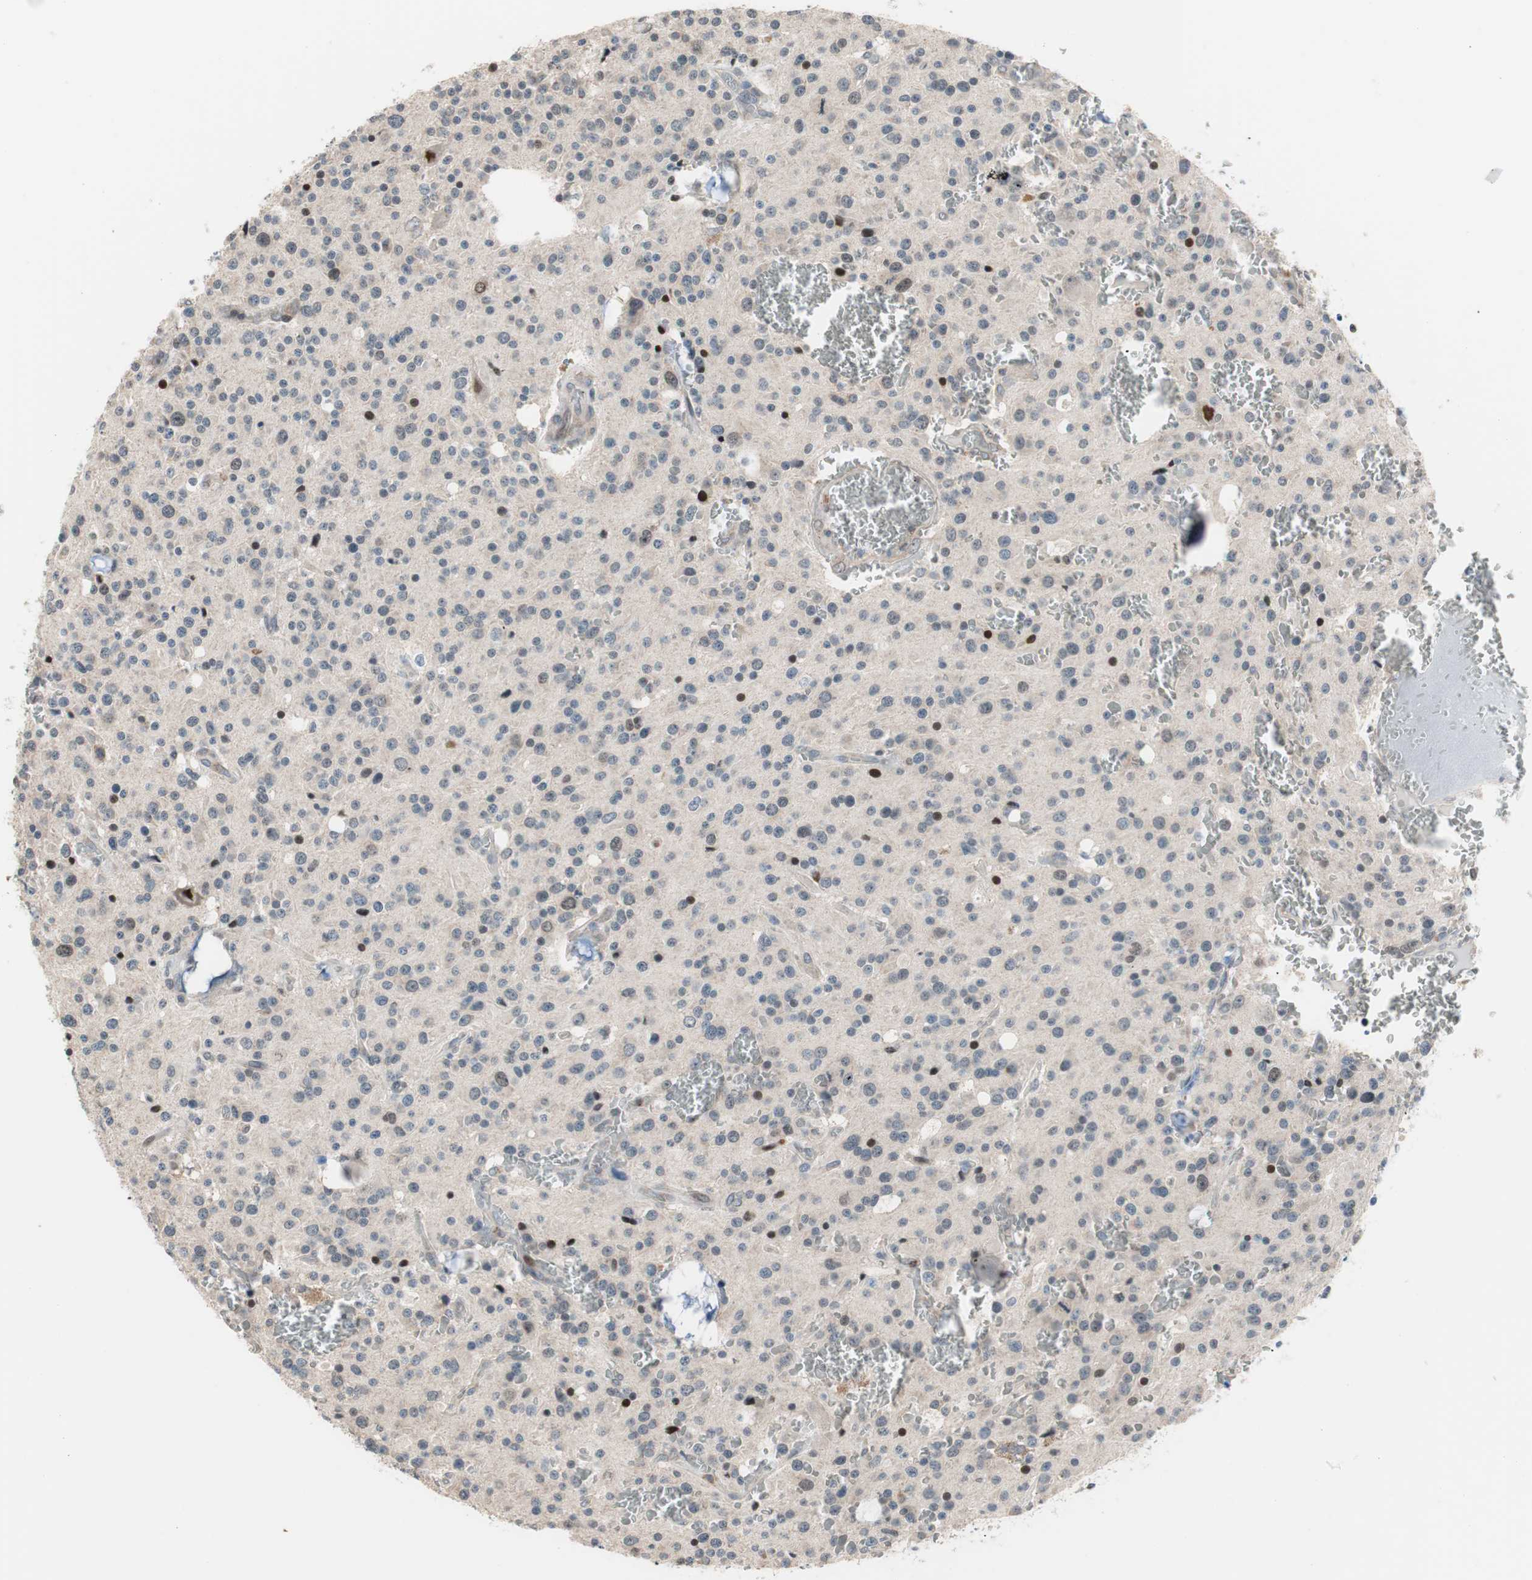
{"staining": {"intensity": "moderate", "quantity": "<25%", "location": "nuclear"}, "tissue": "glioma", "cell_type": "Tumor cells", "image_type": "cancer", "snomed": [{"axis": "morphology", "description": "Glioma, malignant, Low grade"}, {"axis": "topography", "description": "Brain"}], "caption": "A high-resolution photomicrograph shows immunohistochemistry staining of glioma, which demonstrates moderate nuclear expression in about <25% of tumor cells. (Stains: DAB in brown, nuclei in blue, Microscopy: brightfield microscopy at high magnification).", "gene": "POLH", "patient": {"sex": "male", "age": 58}}